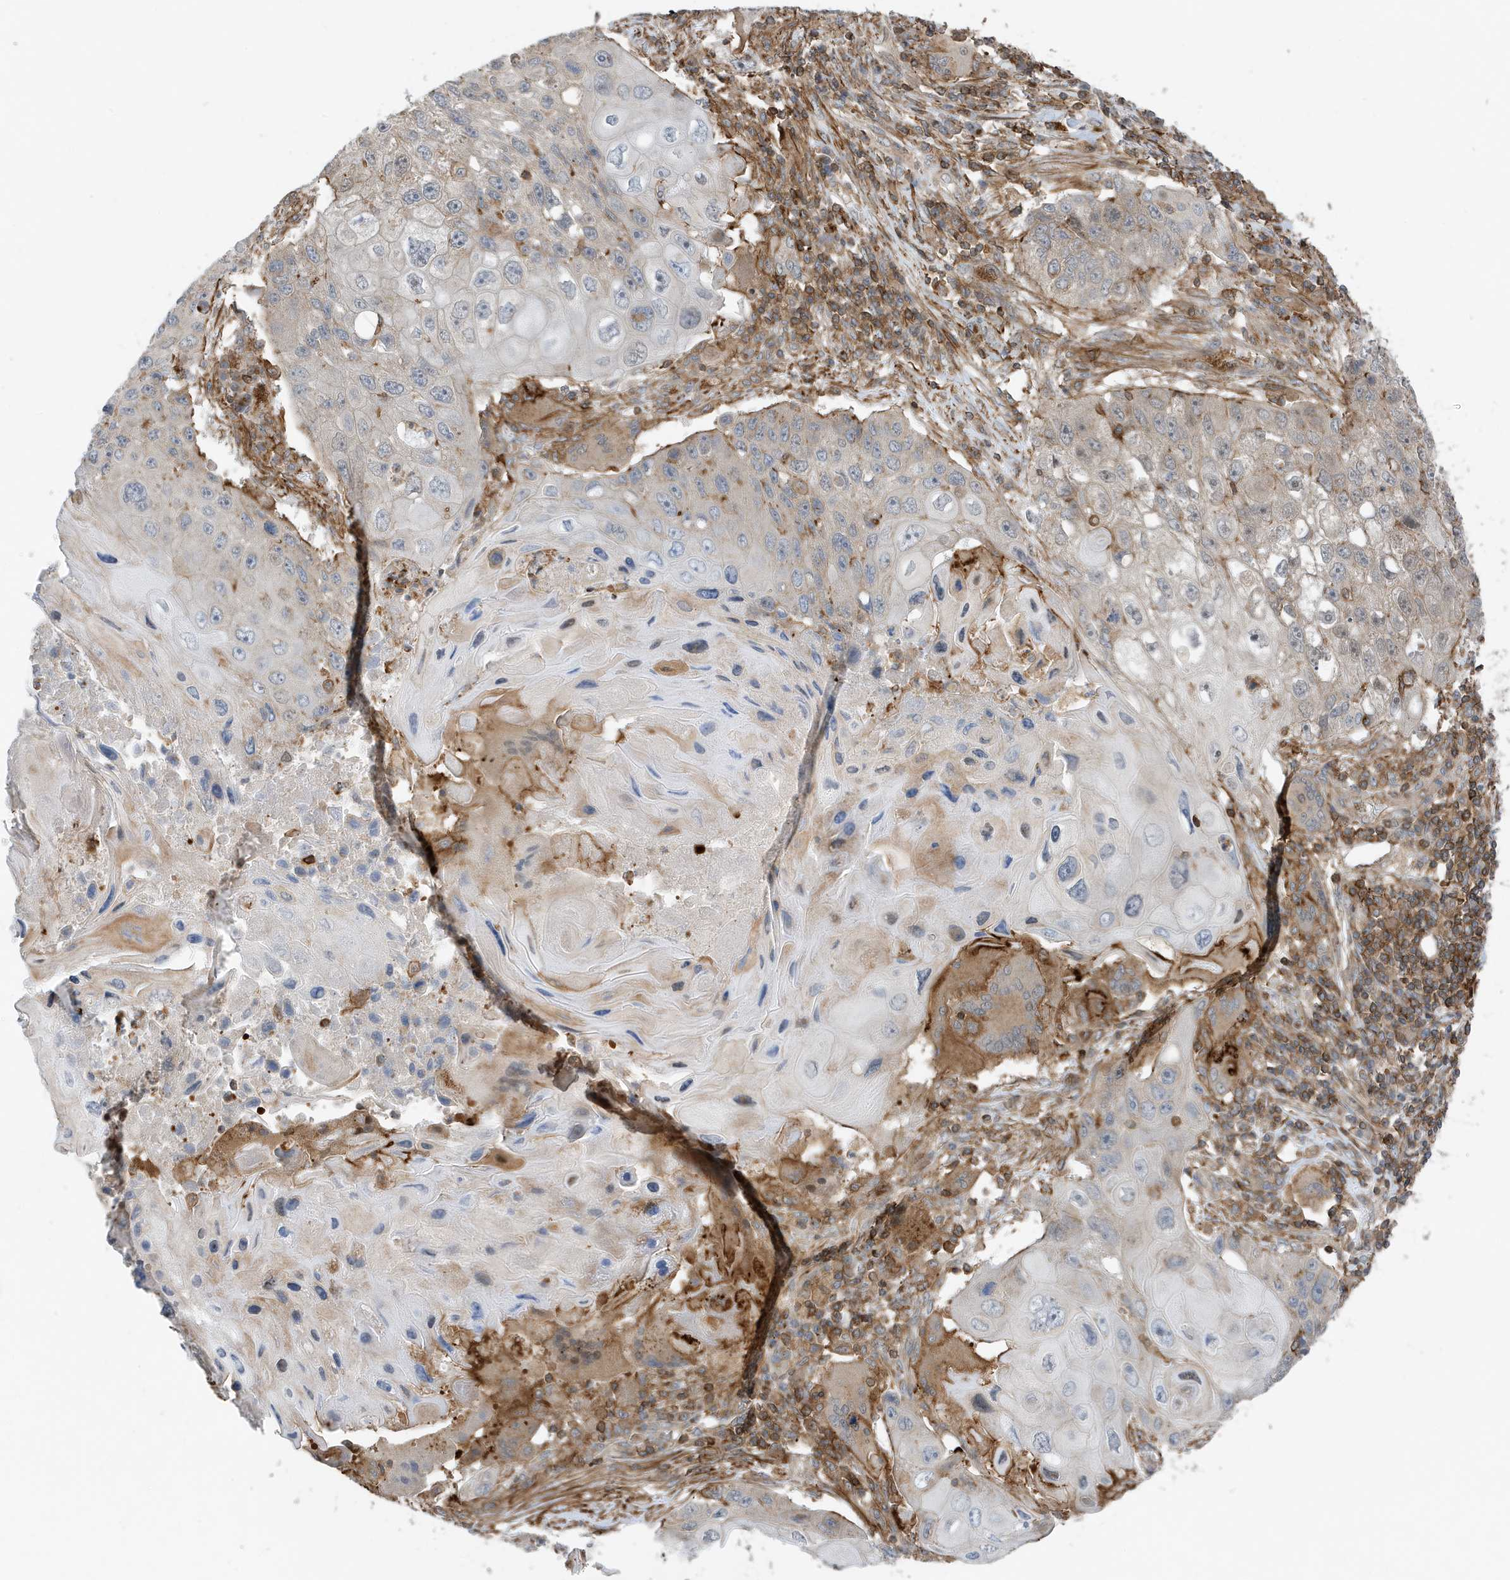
{"staining": {"intensity": "weak", "quantity": "<25%", "location": "cytoplasmic/membranous"}, "tissue": "lung cancer", "cell_type": "Tumor cells", "image_type": "cancer", "snomed": [{"axis": "morphology", "description": "Squamous cell carcinoma, NOS"}, {"axis": "topography", "description": "Lung"}], "caption": "Immunohistochemical staining of lung squamous cell carcinoma shows no significant staining in tumor cells. (Immunohistochemistry, brightfield microscopy, high magnification).", "gene": "TATDN3", "patient": {"sex": "male", "age": 61}}